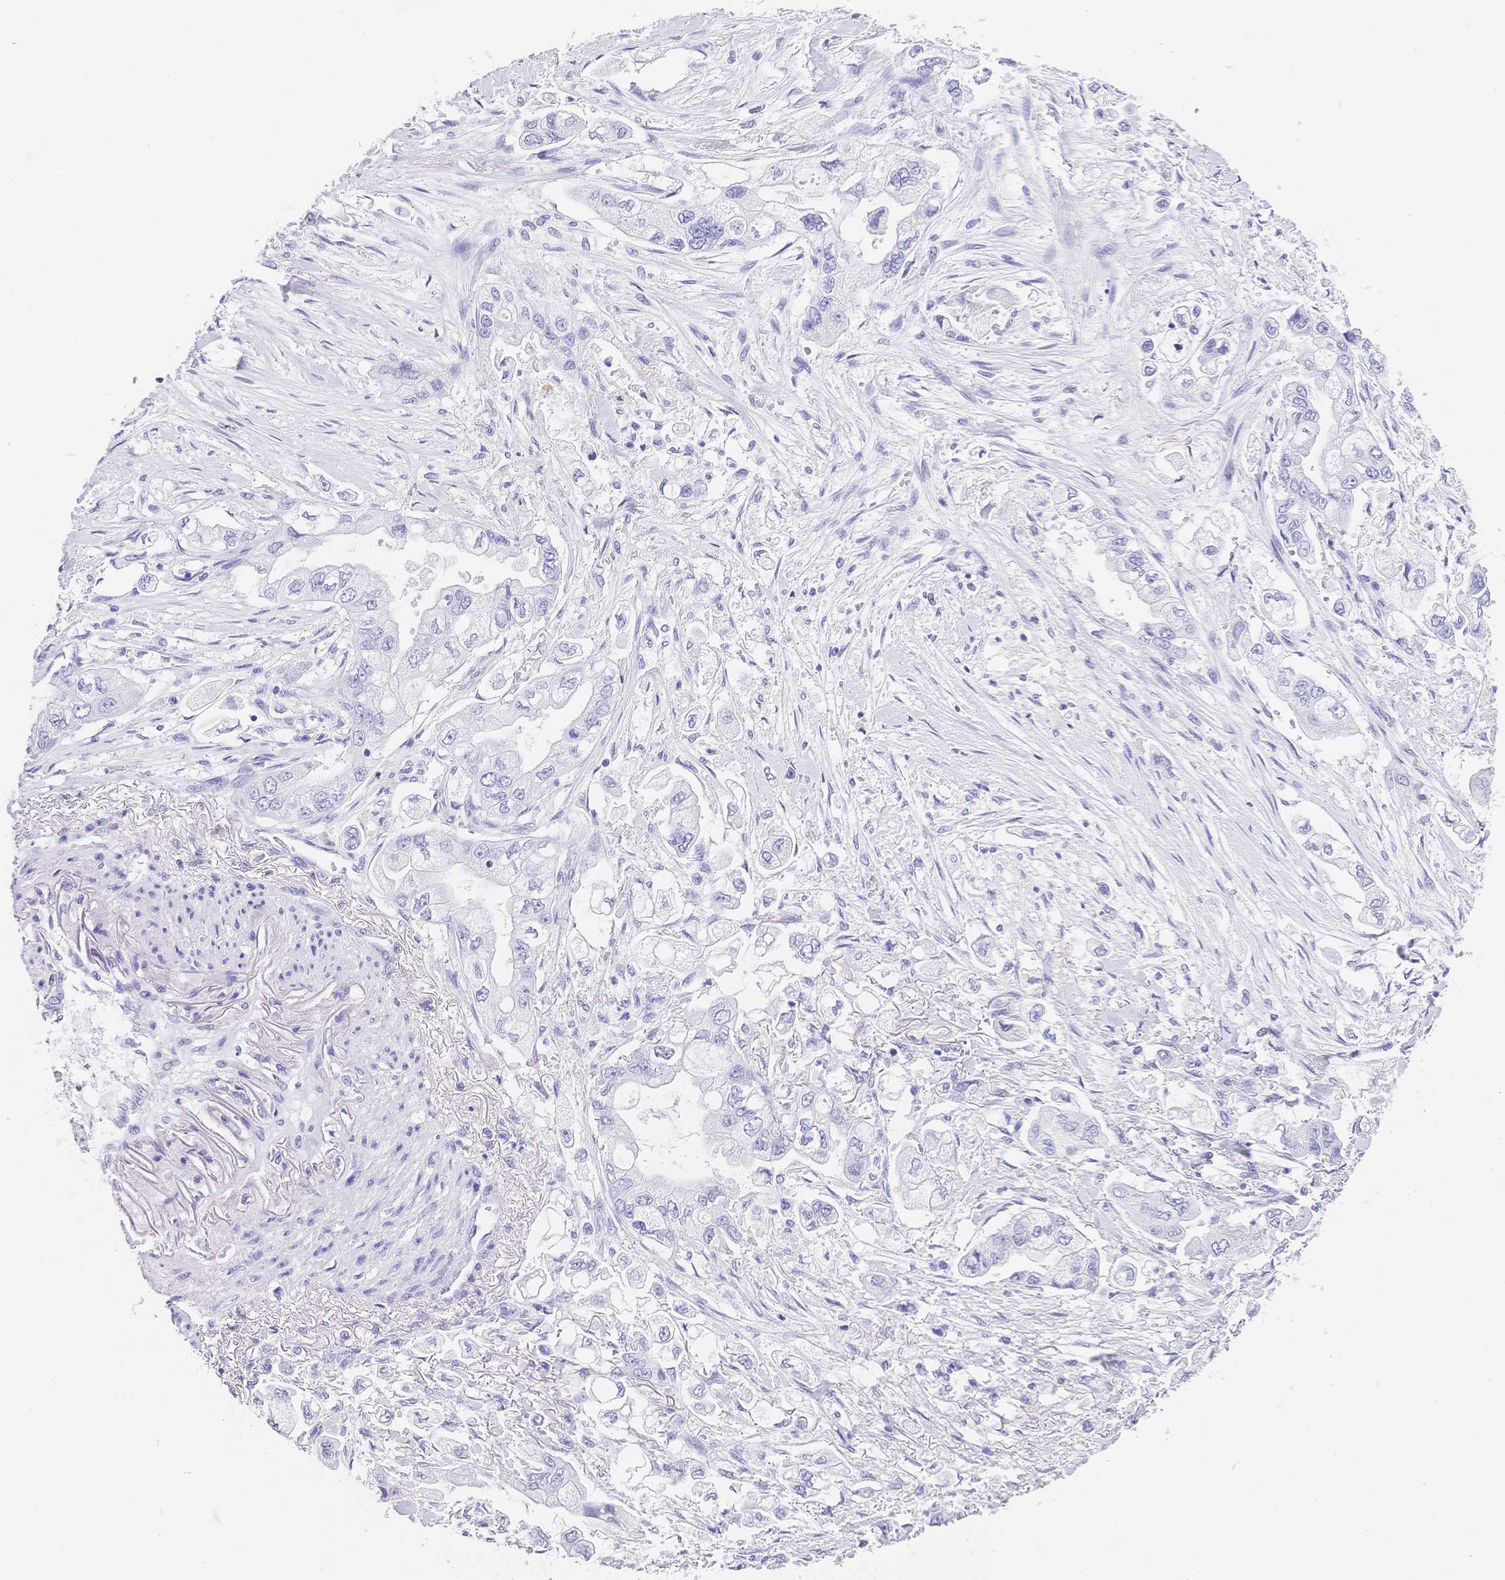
{"staining": {"intensity": "negative", "quantity": "none", "location": "none"}, "tissue": "stomach cancer", "cell_type": "Tumor cells", "image_type": "cancer", "snomed": [{"axis": "morphology", "description": "Adenocarcinoma, NOS"}, {"axis": "topography", "description": "Stomach"}], "caption": "Stomach cancer stained for a protein using IHC demonstrates no positivity tumor cells.", "gene": "MUC21", "patient": {"sex": "male", "age": 62}}